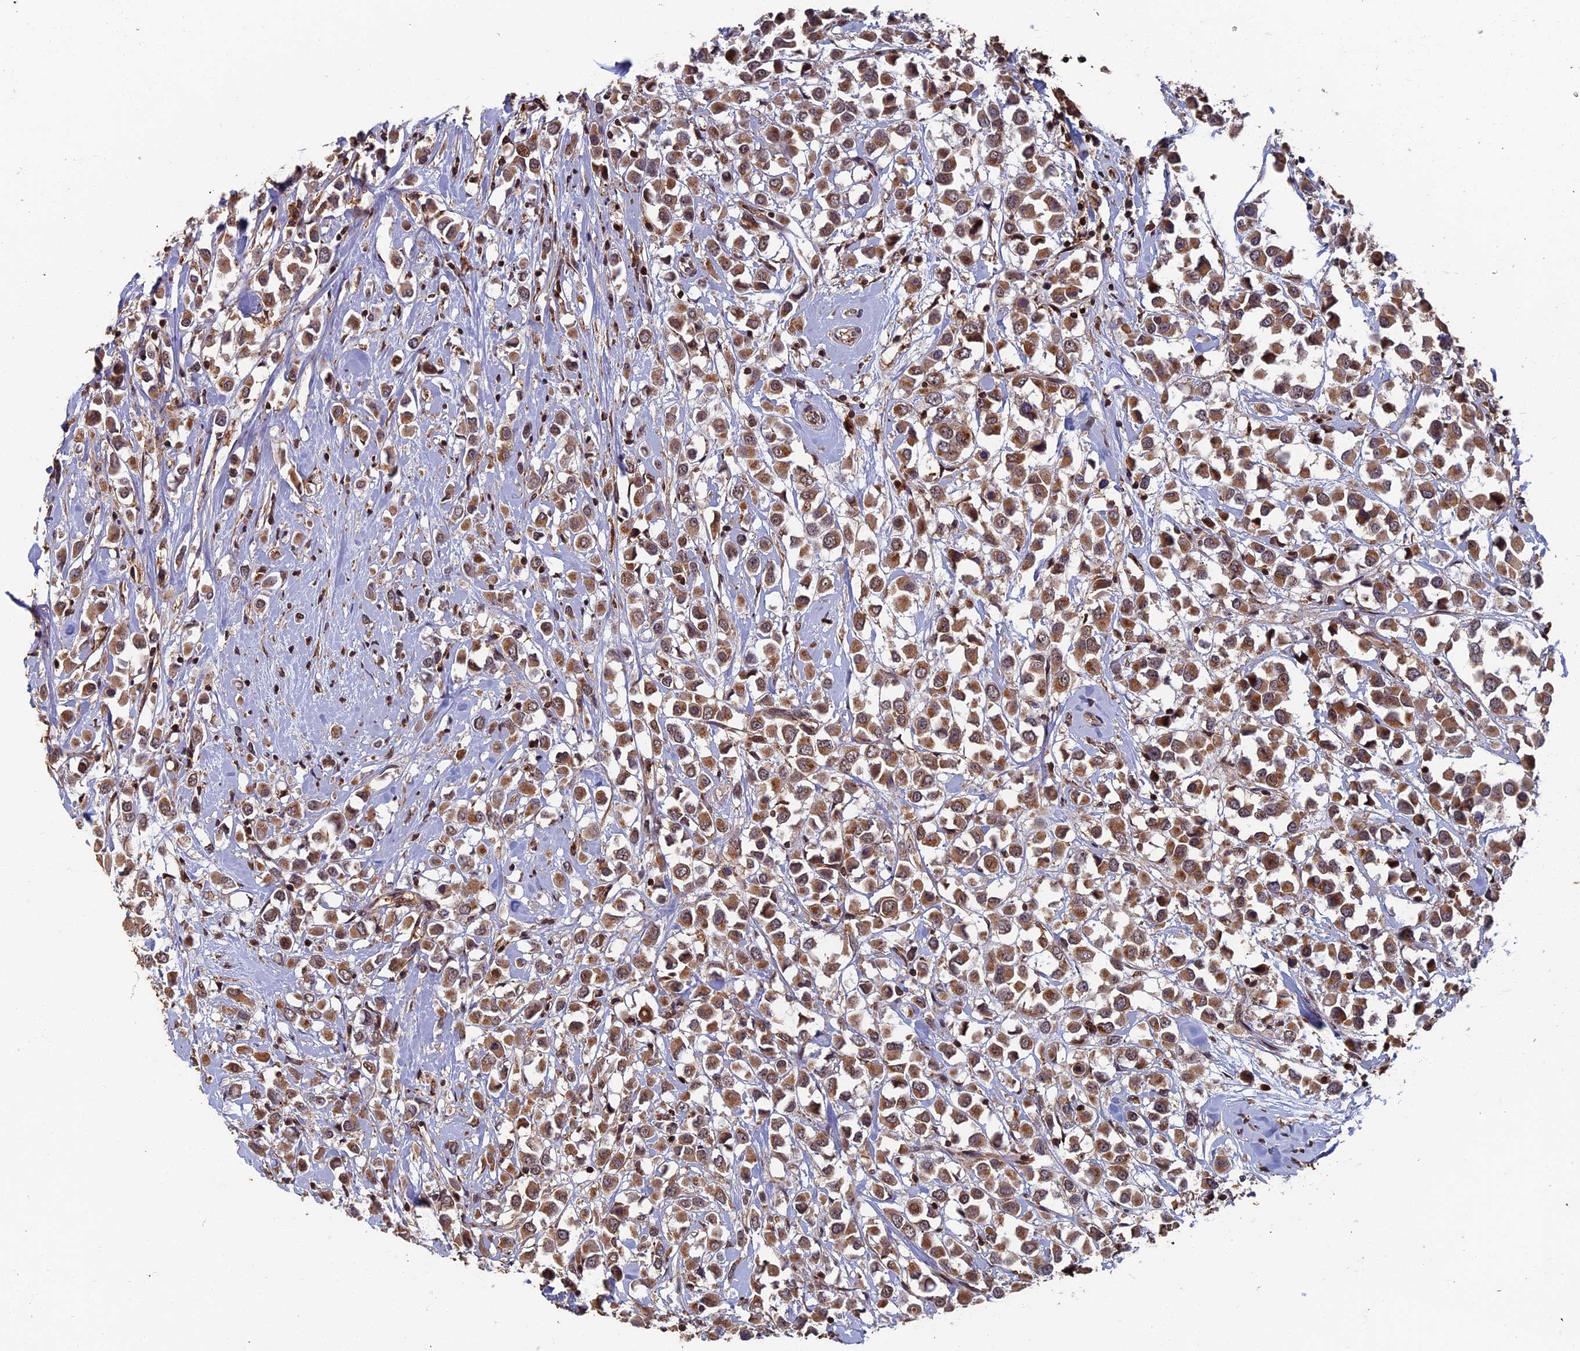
{"staining": {"intensity": "moderate", "quantity": ">75%", "location": "cytoplasmic/membranous"}, "tissue": "breast cancer", "cell_type": "Tumor cells", "image_type": "cancer", "snomed": [{"axis": "morphology", "description": "Duct carcinoma"}, {"axis": "topography", "description": "Breast"}], "caption": "There is medium levels of moderate cytoplasmic/membranous expression in tumor cells of invasive ductal carcinoma (breast), as demonstrated by immunohistochemical staining (brown color).", "gene": "RASGRF1", "patient": {"sex": "female", "age": 87}}